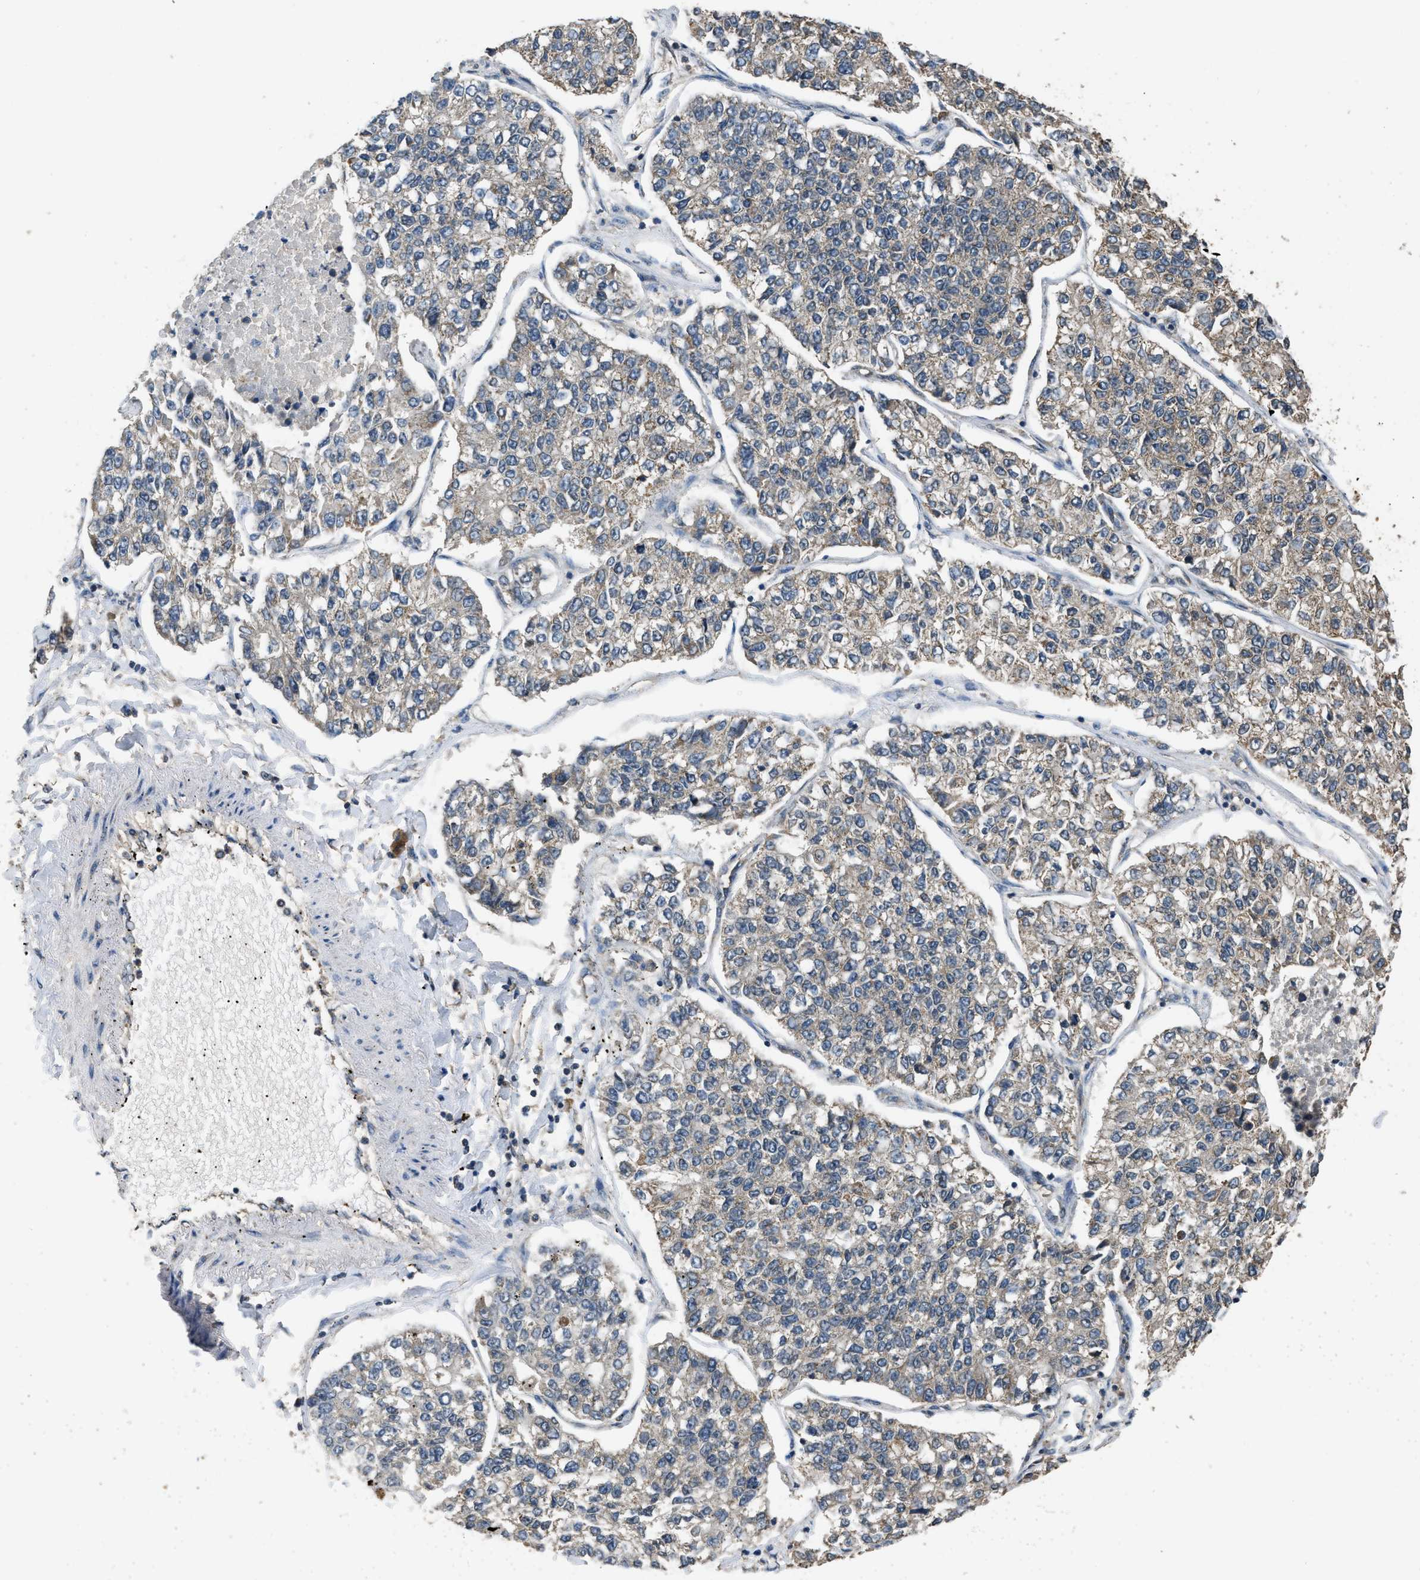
{"staining": {"intensity": "weak", "quantity": "<25%", "location": "cytoplasmic/membranous"}, "tissue": "lung cancer", "cell_type": "Tumor cells", "image_type": "cancer", "snomed": [{"axis": "morphology", "description": "Adenocarcinoma, NOS"}, {"axis": "topography", "description": "Lung"}], "caption": "This photomicrograph is of lung cancer (adenocarcinoma) stained with immunohistochemistry to label a protein in brown with the nuclei are counter-stained blue. There is no expression in tumor cells.", "gene": "DENND6B", "patient": {"sex": "male", "age": 49}}